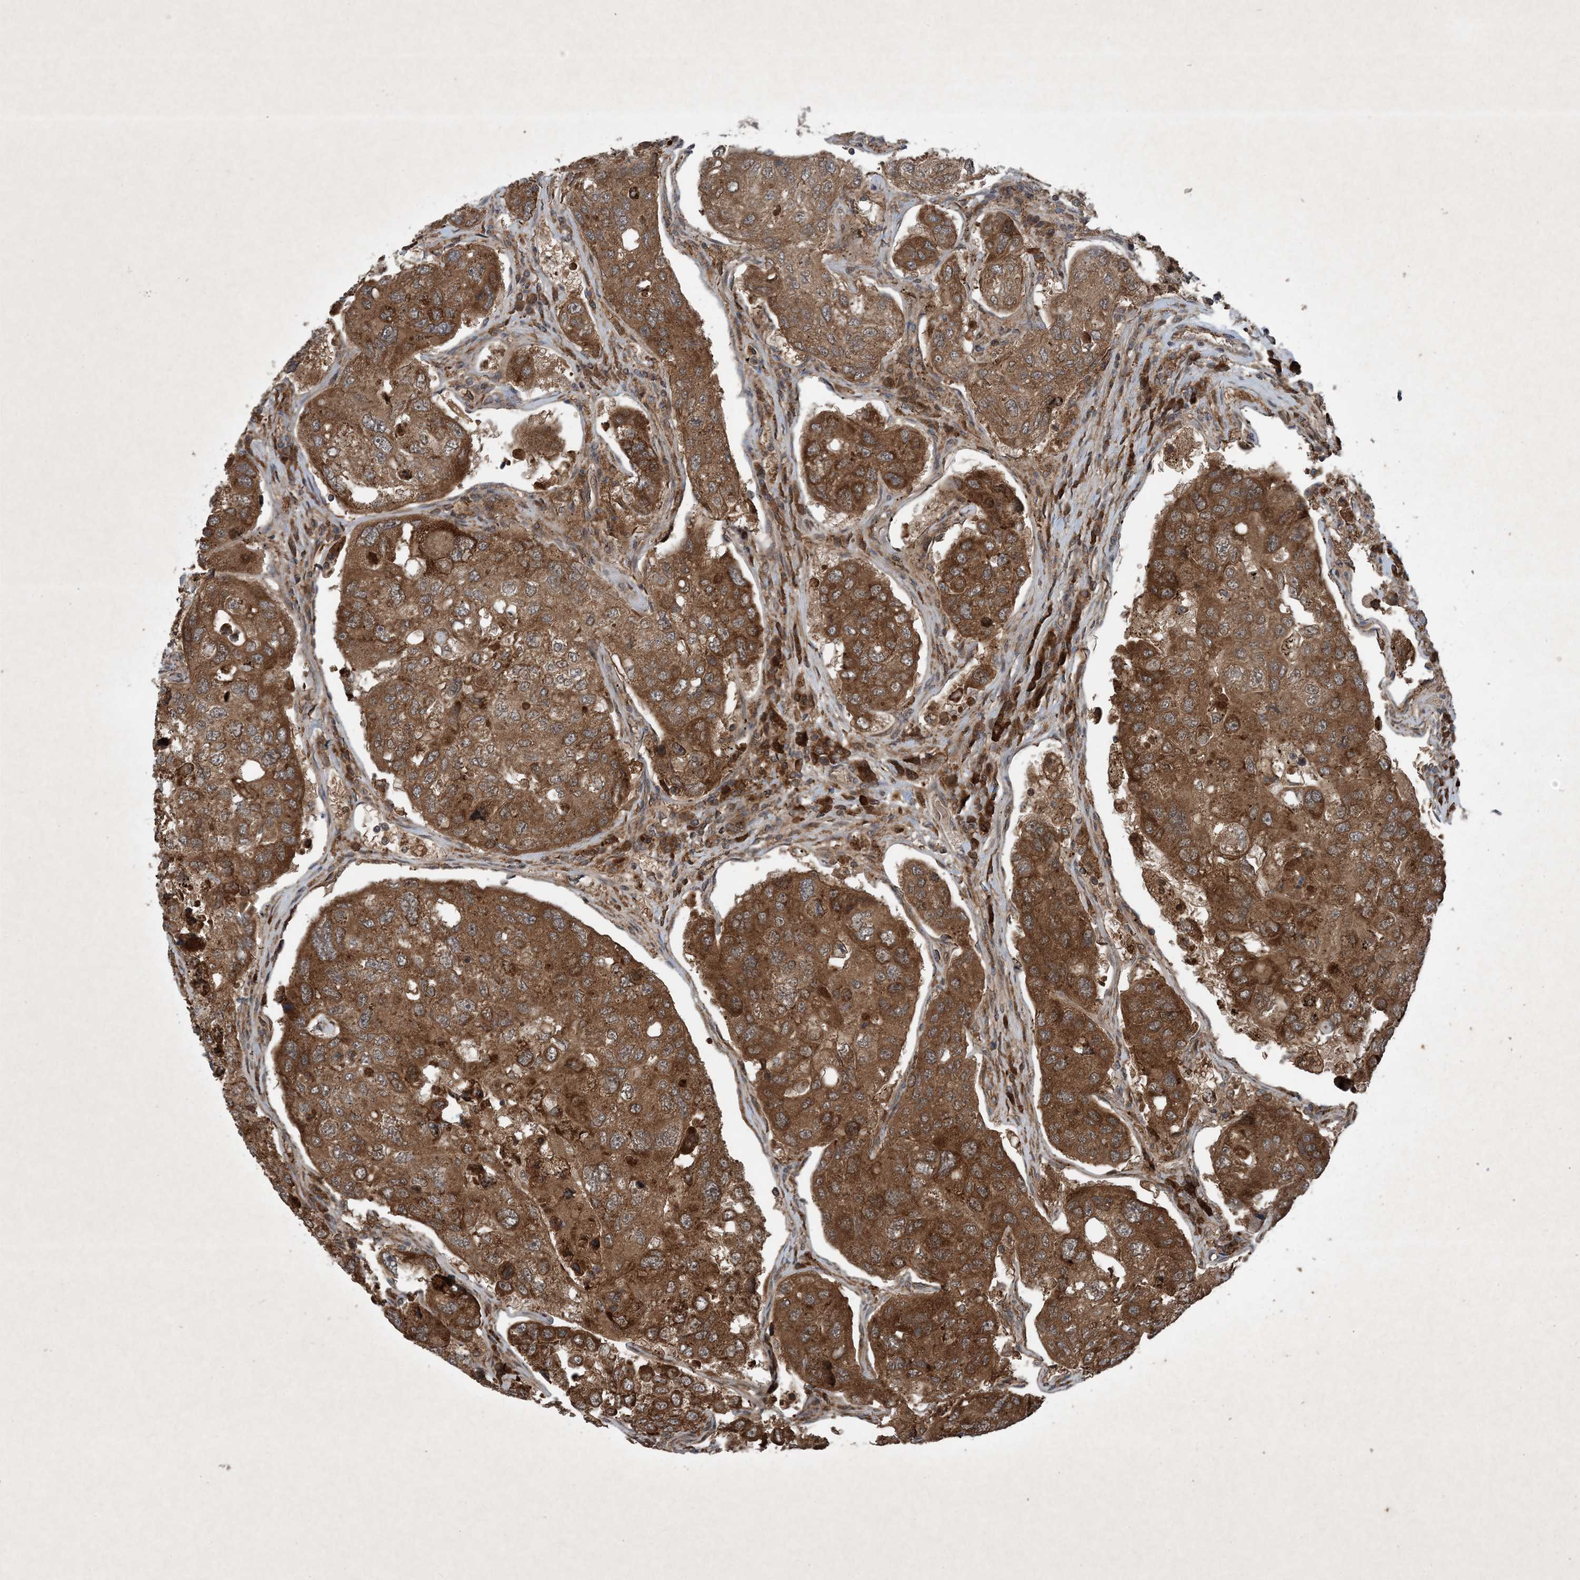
{"staining": {"intensity": "strong", "quantity": ">75%", "location": "cytoplasmic/membranous"}, "tissue": "urothelial cancer", "cell_type": "Tumor cells", "image_type": "cancer", "snomed": [{"axis": "morphology", "description": "Urothelial carcinoma, High grade"}, {"axis": "topography", "description": "Lymph node"}, {"axis": "topography", "description": "Urinary bladder"}], "caption": "About >75% of tumor cells in urothelial cancer exhibit strong cytoplasmic/membranous protein staining as visualized by brown immunohistochemical staining.", "gene": "GNG5", "patient": {"sex": "male", "age": 51}}